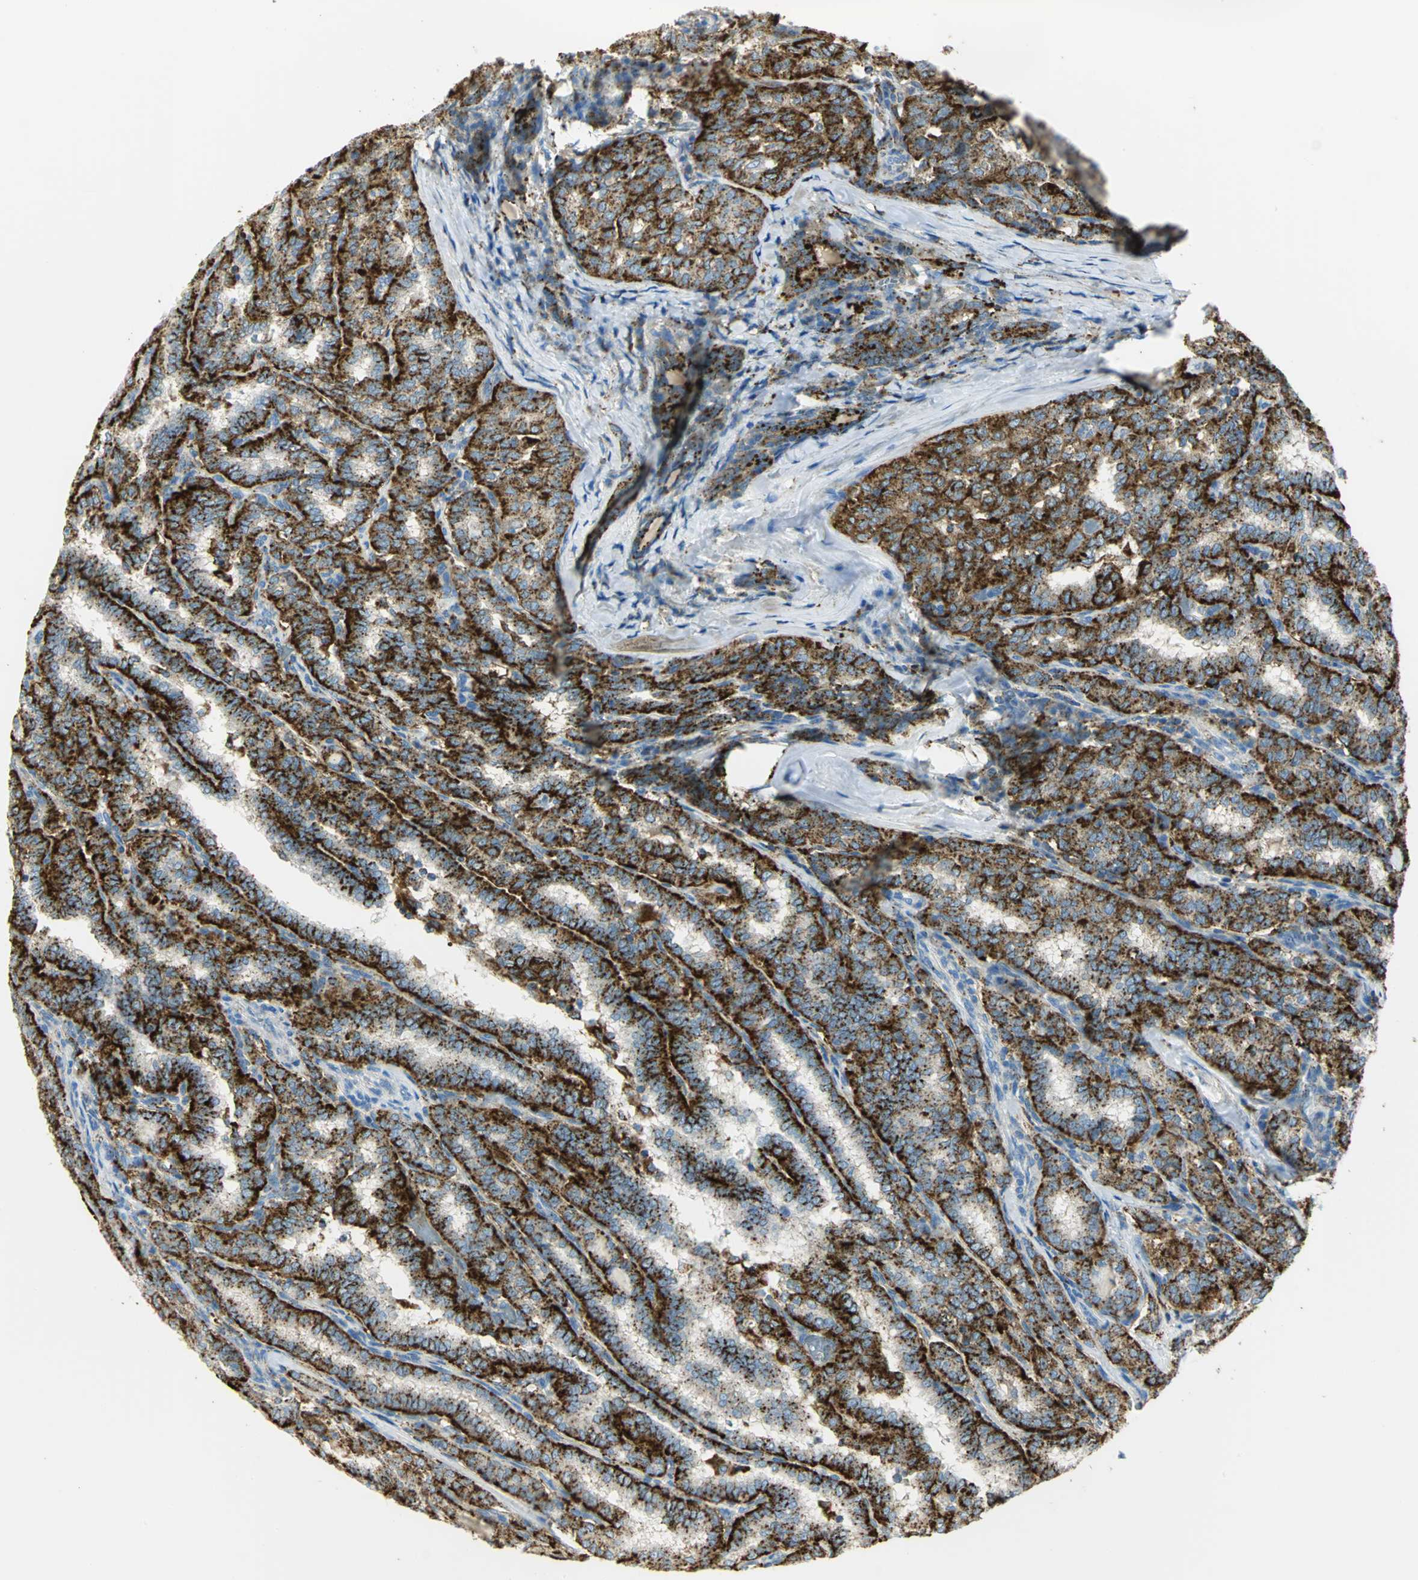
{"staining": {"intensity": "strong", "quantity": ">75%", "location": "cytoplasmic/membranous"}, "tissue": "thyroid cancer", "cell_type": "Tumor cells", "image_type": "cancer", "snomed": [{"axis": "morphology", "description": "Papillary adenocarcinoma, NOS"}, {"axis": "topography", "description": "Thyroid gland"}], "caption": "Strong cytoplasmic/membranous protein staining is appreciated in approximately >75% of tumor cells in thyroid papillary adenocarcinoma.", "gene": "ARSA", "patient": {"sex": "female", "age": 30}}